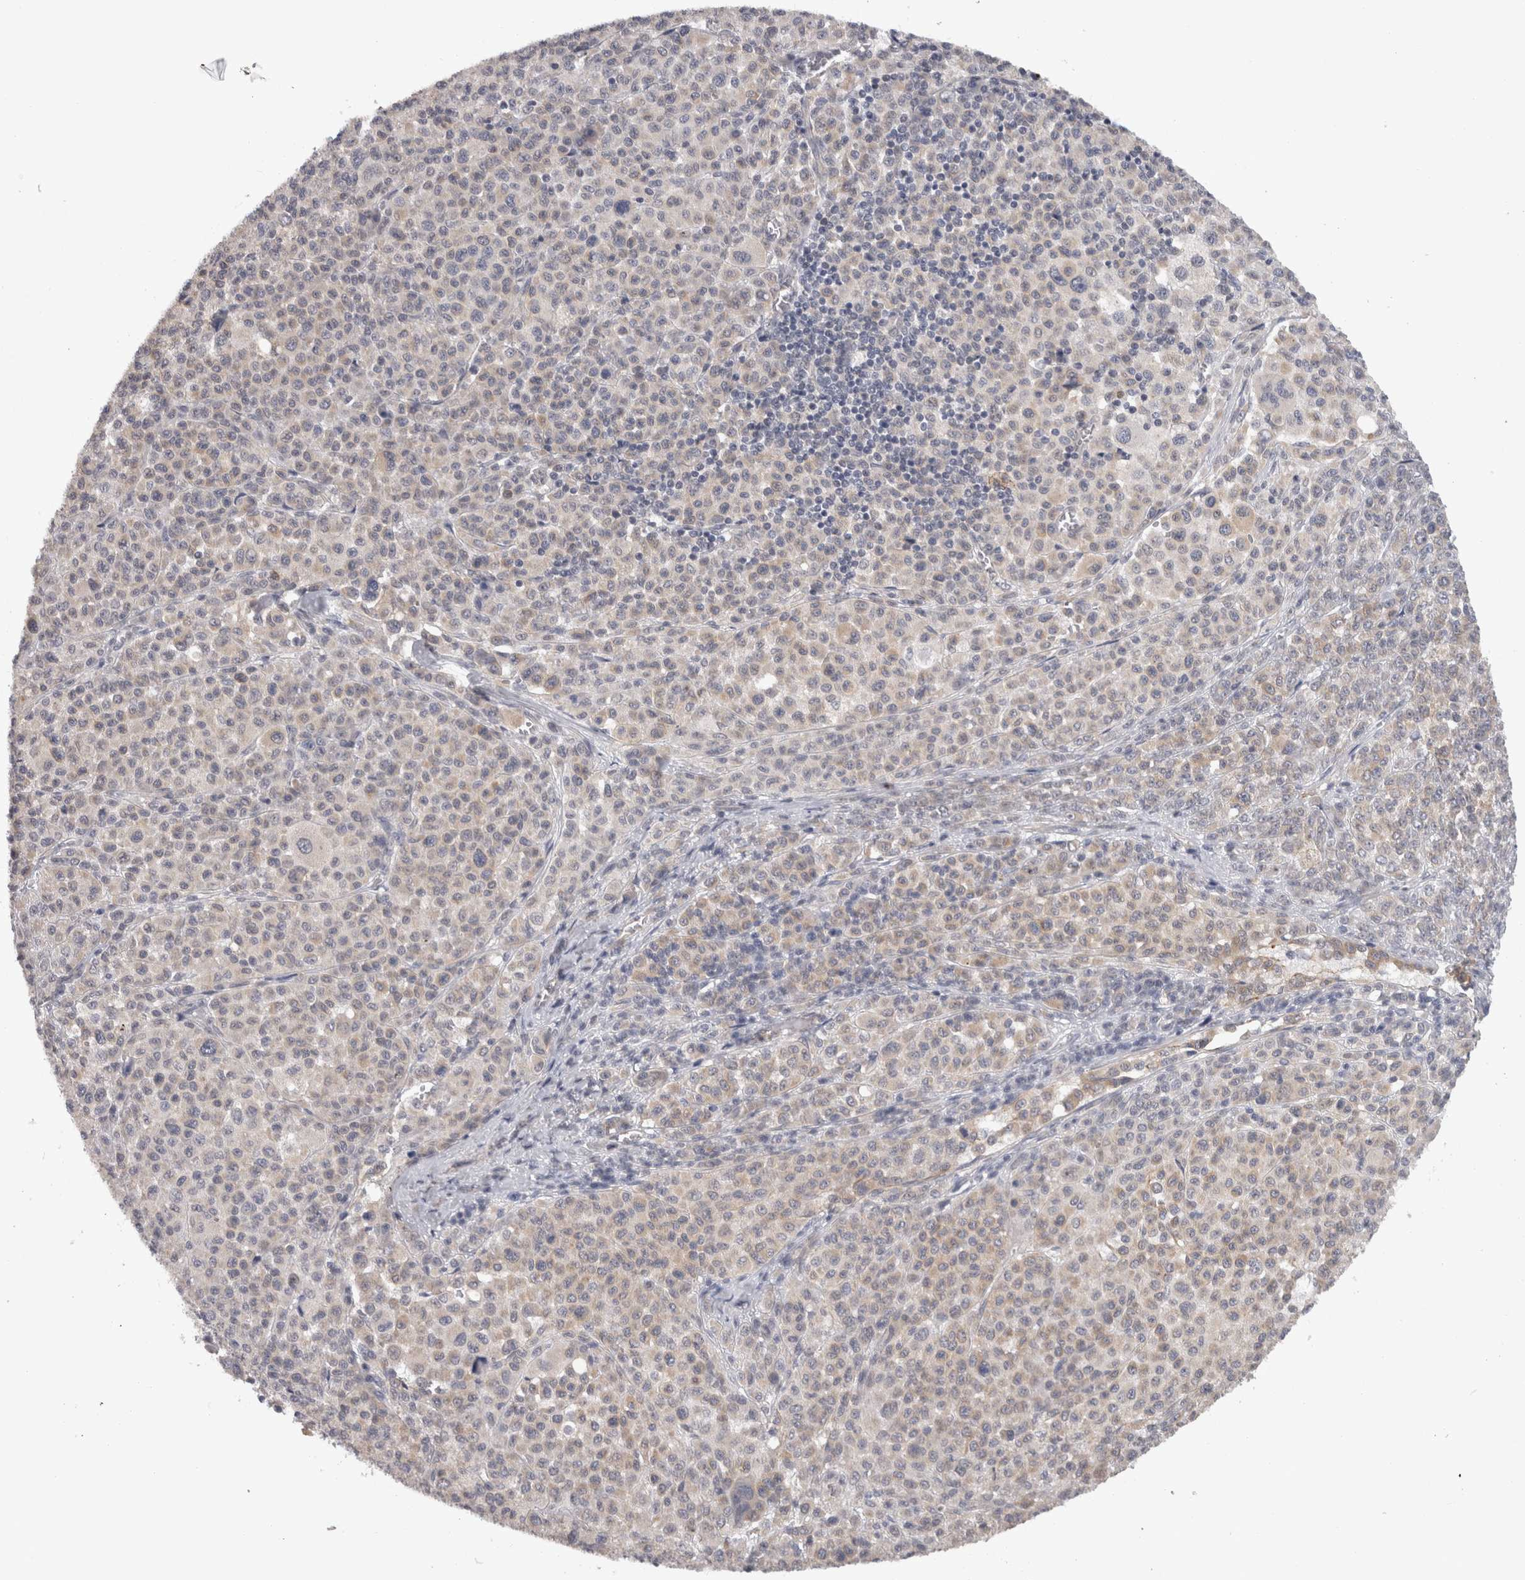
{"staining": {"intensity": "weak", "quantity": "<25%", "location": "cytoplasmic/membranous"}, "tissue": "melanoma", "cell_type": "Tumor cells", "image_type": "cancer", "snomed": [{"axis": "morphology", "description": "Malignant melanoma, Metastatic site"}, {"axis": "topography", "description": "Skin"}], "caption": "Immunohistochemical staining of human melanoma shows no significant expression in tumor cells. The staining is performed using DAB (3,3'-diaminobenzidine) brown chromogen with nuclei counter-stained in using hematoxylin.", "gene": "RMDN1", "patient": {"sex": "female", "age": 74}}